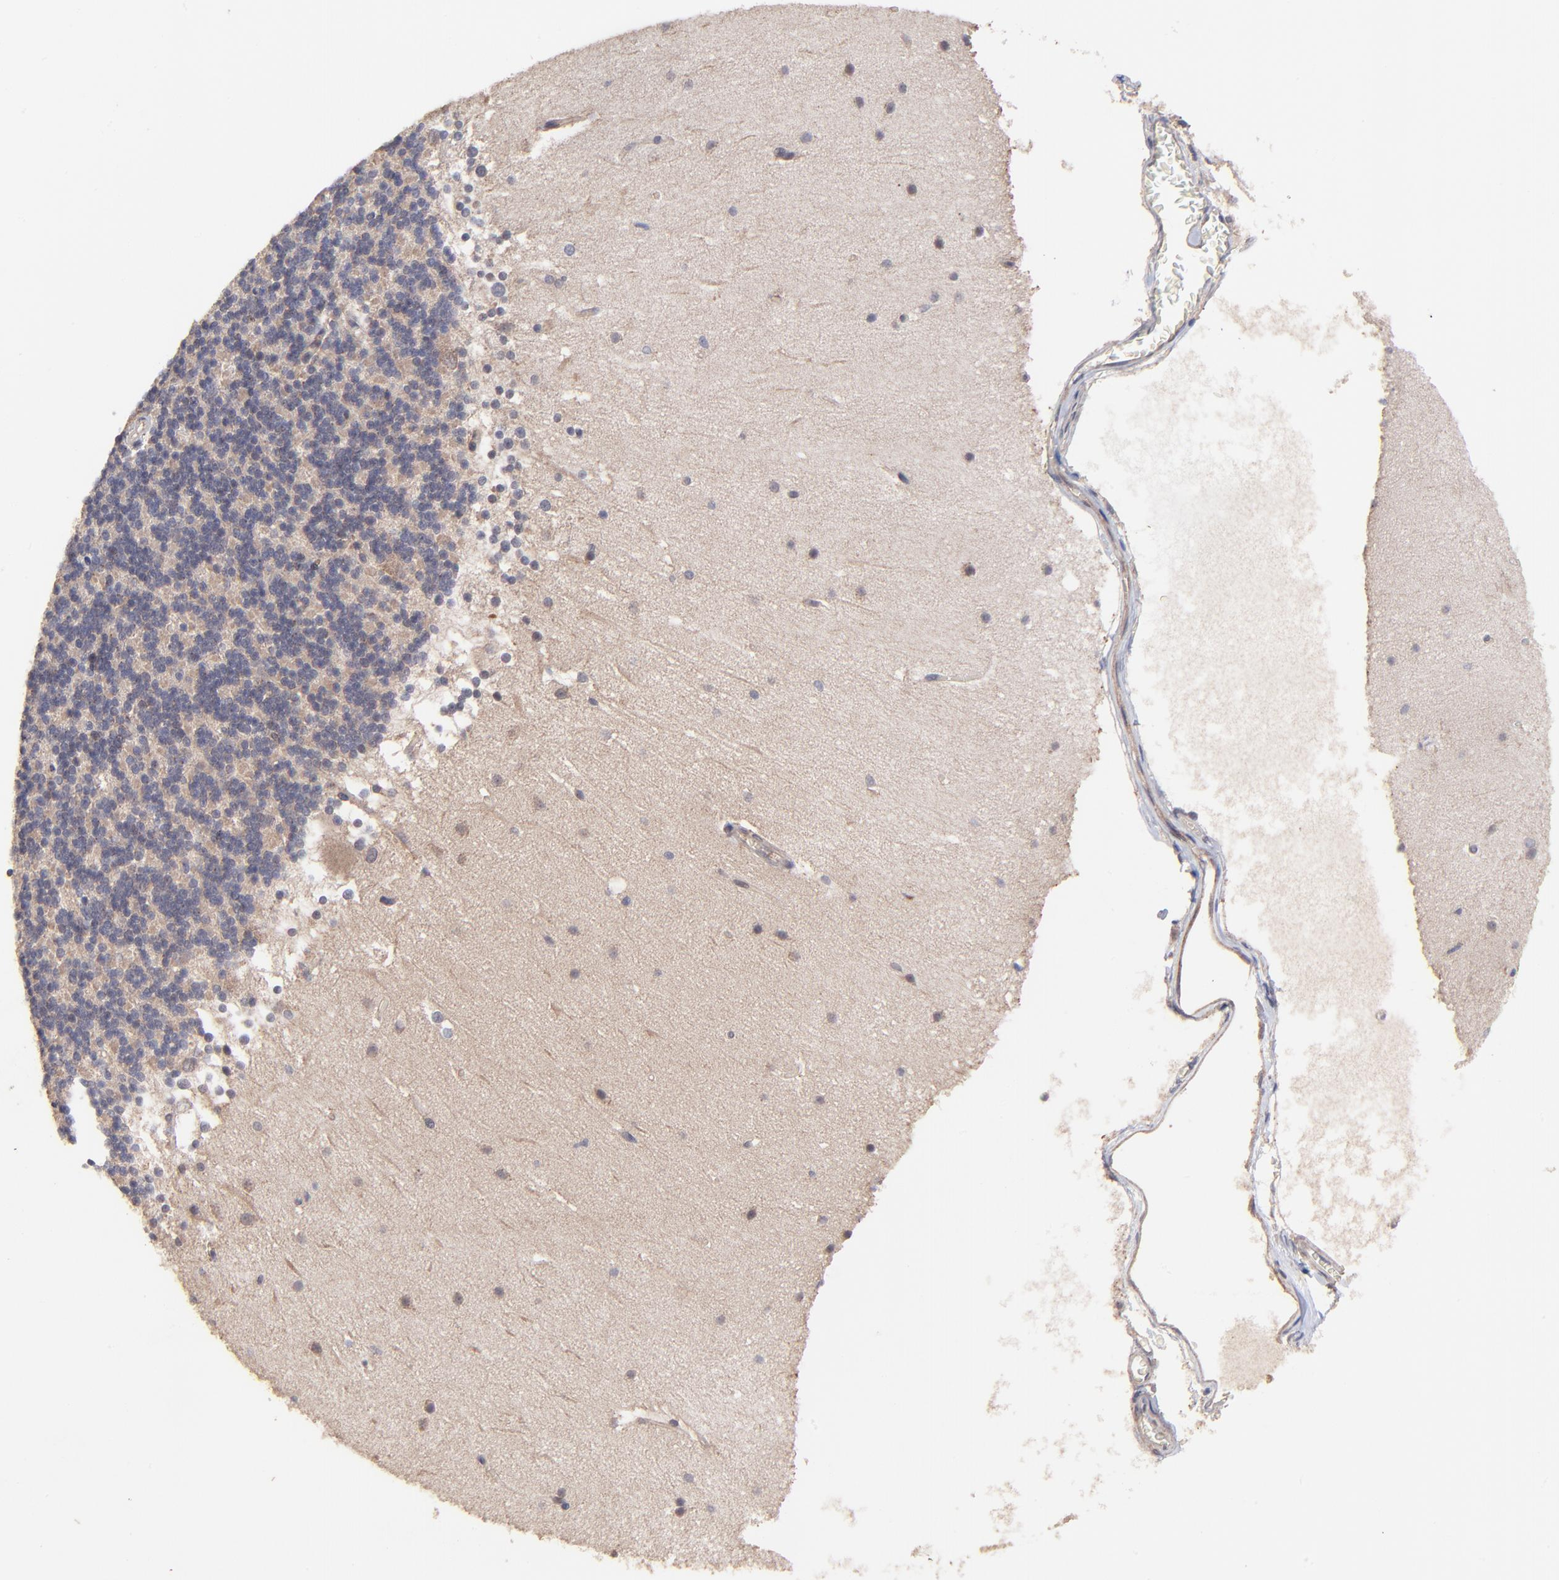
{"staining": {"intensity": "negative", "quantity": "none", "location": "none"}, "tissue": "cerebellum", "cell_type": "Cells in granular layer", "image_type": "normal", "snomed": [{"axis": "morphology", "description": "Normal tissue, NOS"}, {"axis": "topography", "description": "Cerebellum"}], "caption": "This micrograph is of normal cerebellum stained with IHC to label a protein in brown with the nuclei are counter-stained blue. There is no expression in cells in granular layer. (Stains: DAB immunohistochemistry with hematoxylin counter stain, Microscopy: brightfield microscopy at high magnification).", "gene": "BAIAP2L2", "patient": {"sex": "female", "age": 19}}